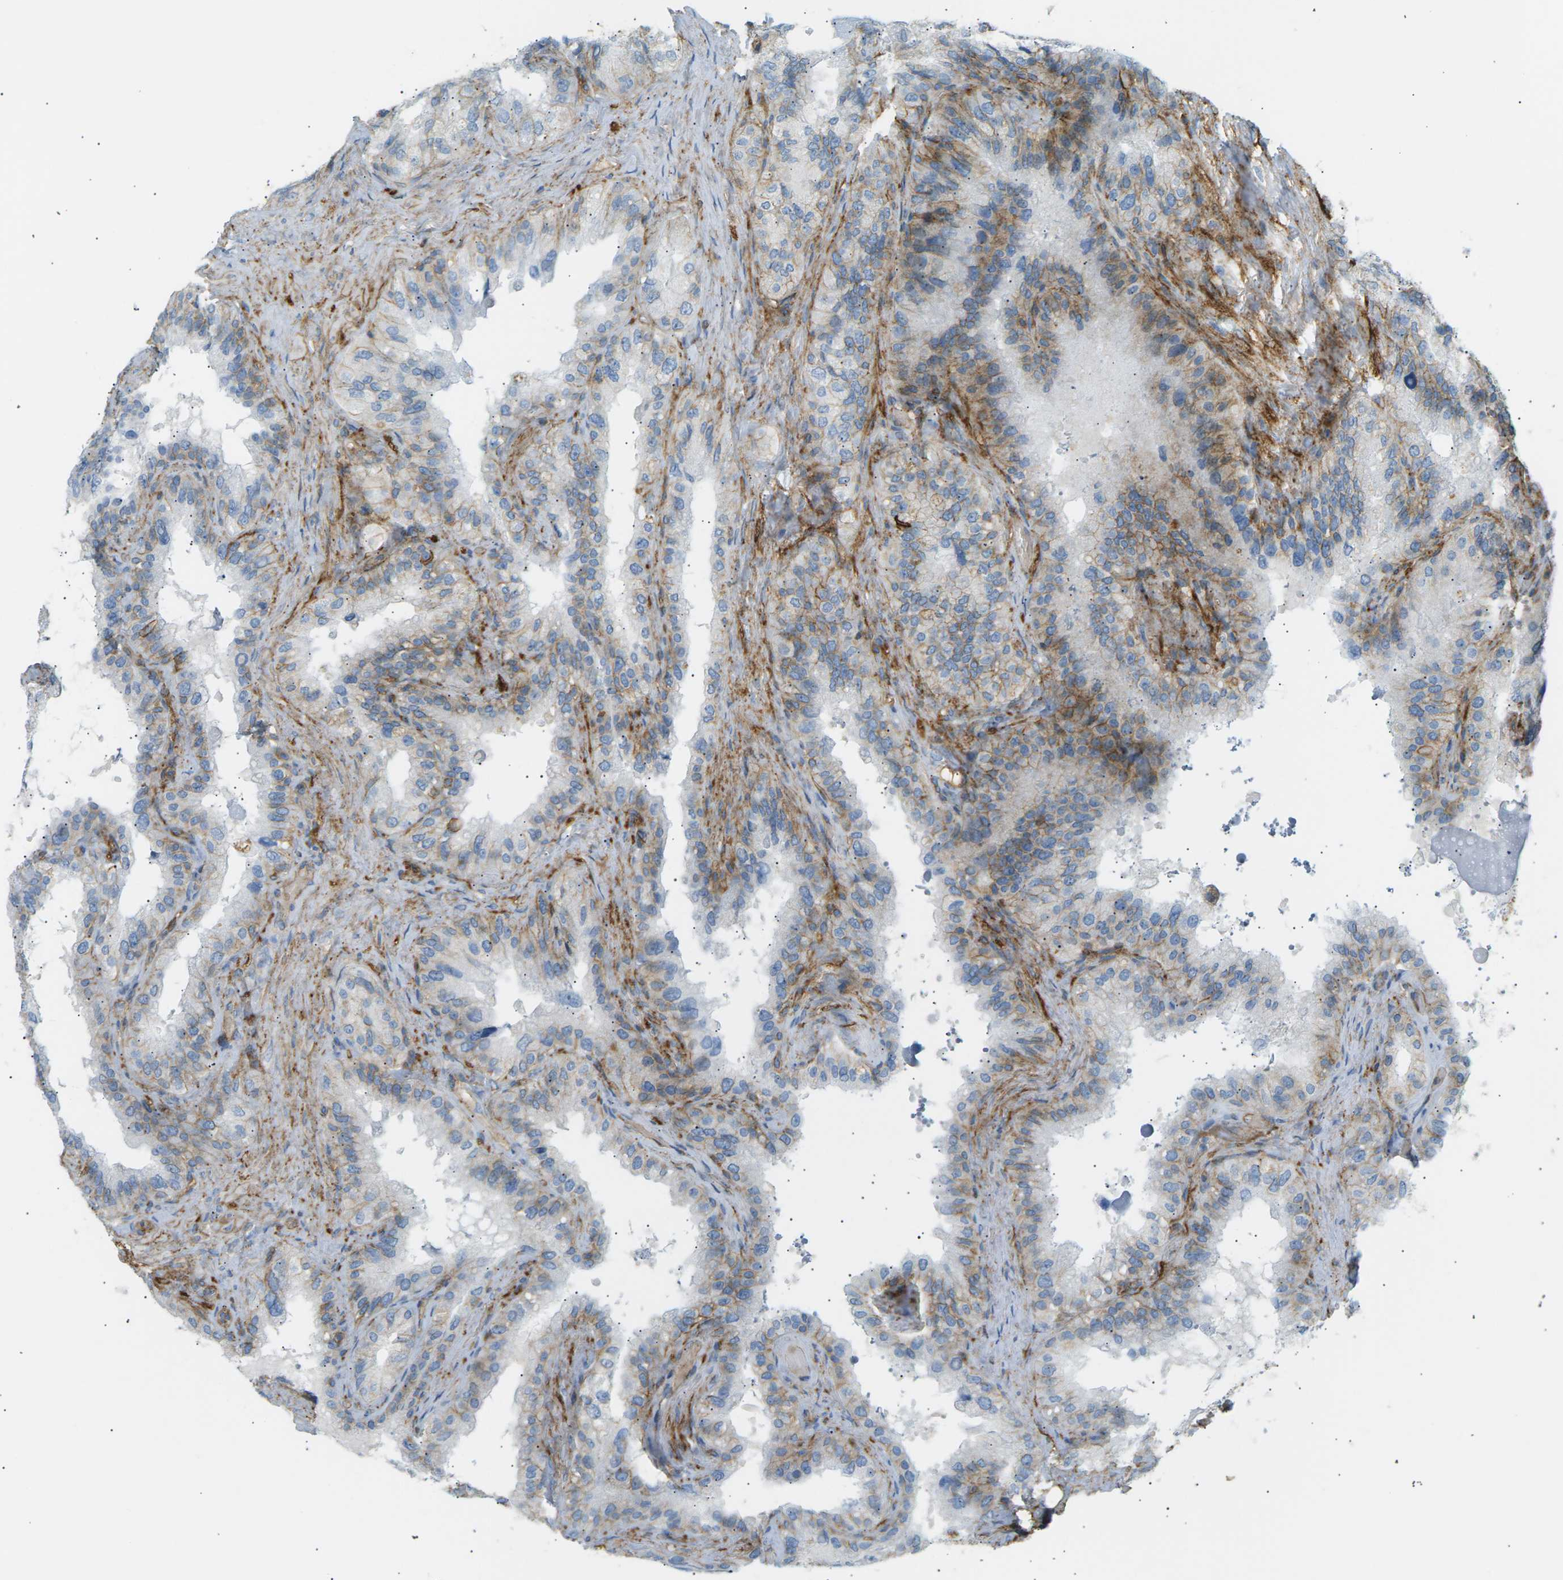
{"staining": {"intensity": "moderate", "quantity": "<25%", "location": "cytoplasmic/membranous"}, "tissue": "seminal vesicle", "cell_type": "Glandular cells", "image_type": "normal", "snomed": [{"axis": "morphology", "description": "Normal tissue, NOS"}, {"axis": "topography", "description": "Seminal veicle"}], "caption": "Seminal vesicle stained for a protein exhibits moderate cytoplasmic/membranous positivity in glandular cells. The staining was performed using DAB, with brown indicating positive protein expression. Nuclei are stained blue with hematoxylin.", "gene": "ATP2B4", "patient": {"sex": "male", "age": 68}}